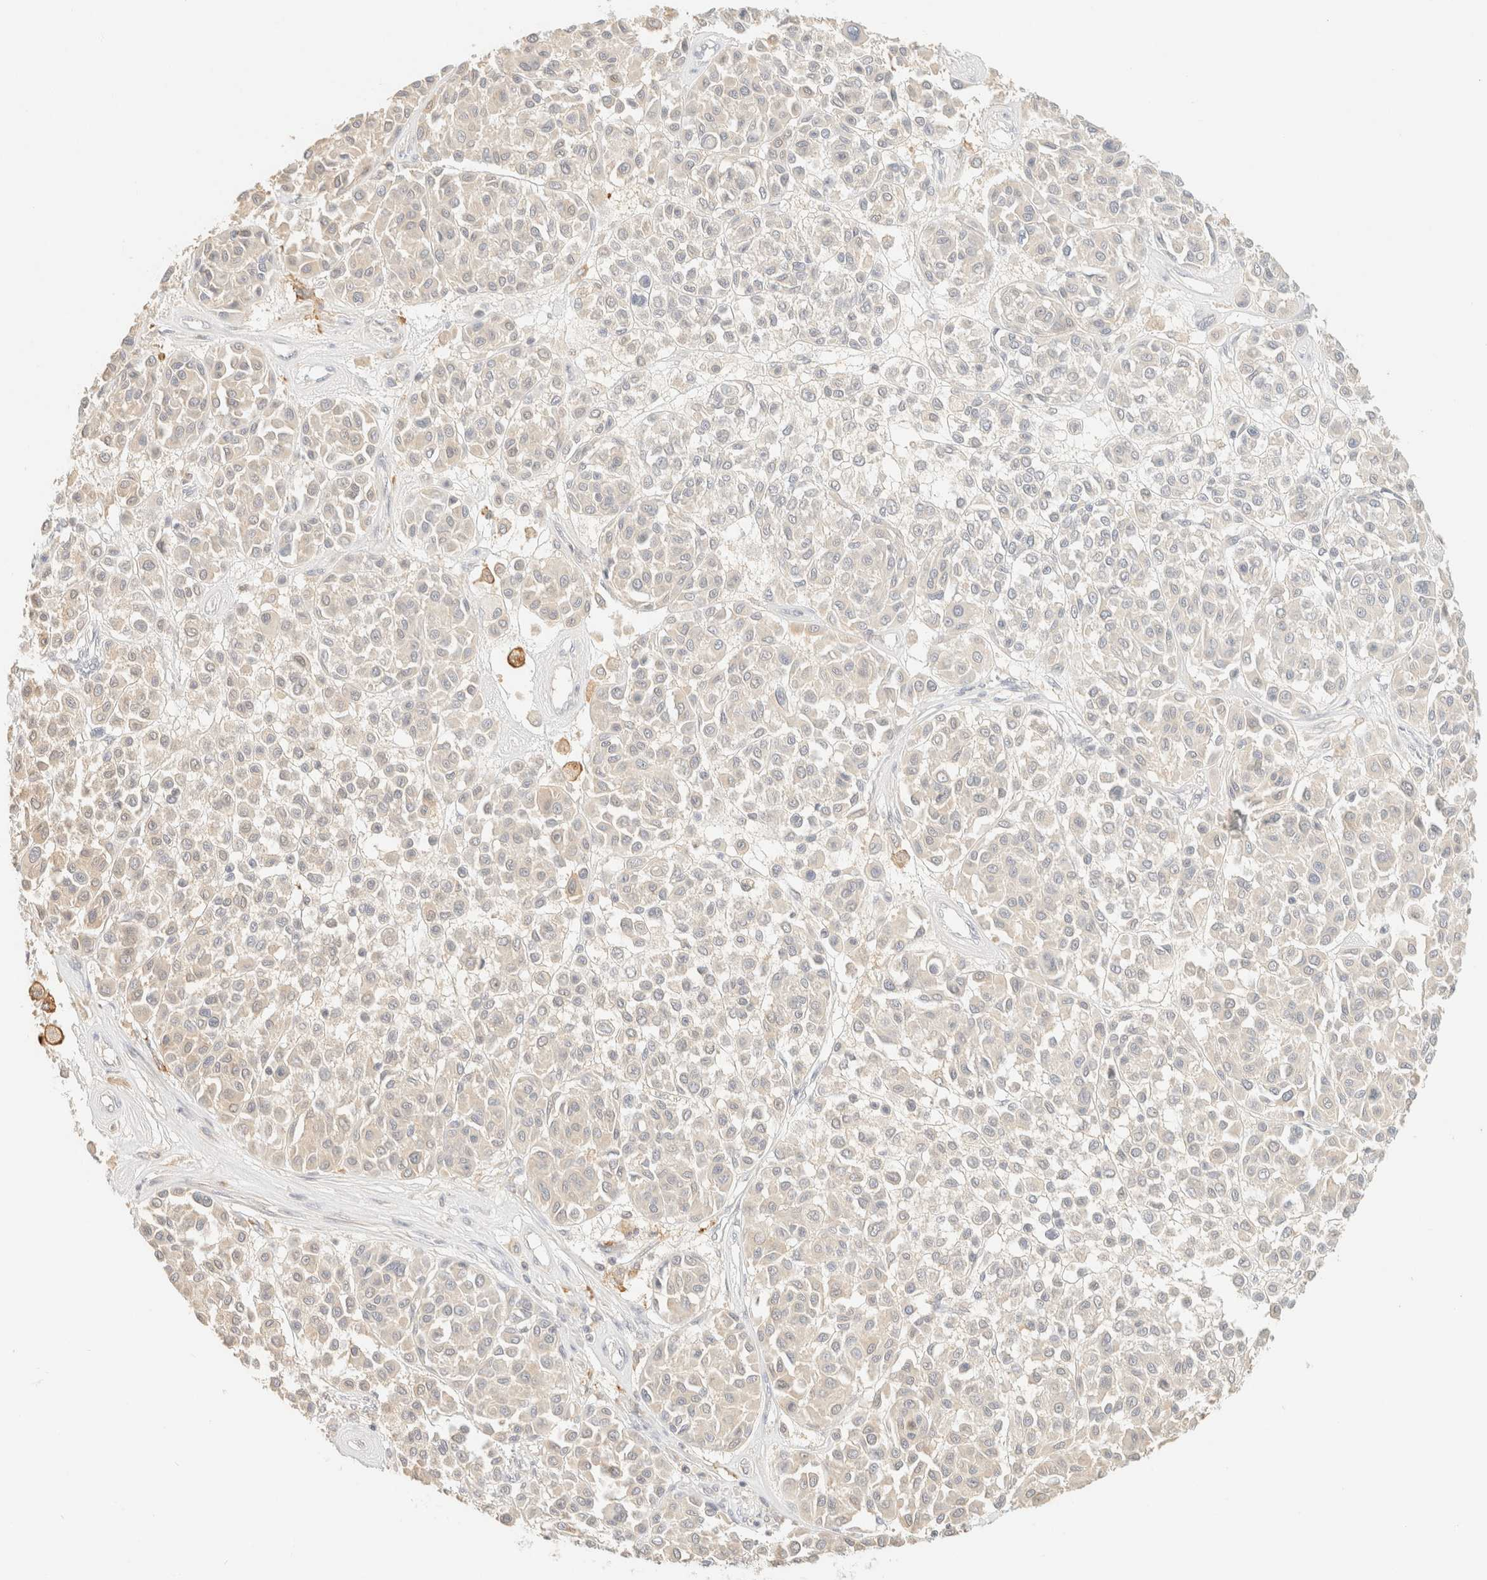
{"staining": {"intensity": "negative", "quantity": "none", "location": "none"}, "tissue": "melanoma", "cell_type": "Tumor cells", "image_type": "cancer", "snomed": [{"axis": "morphology", "description": "Malignant melanoma, Metastatic site"}, {"axis": "topography", "description": "Soft tissue"}], "caption": "Protein analysis of malignant melanoma (metastatic site) demonstrates no significant positivity in tumor cells. The staining is performed using DAB (3,3'-diaminobenzidine) brown chromogen with nuclei counter-stained in using hematoxylin.", "gene": "TIMD4", "patient": {"sex": "male", "age": 41}}